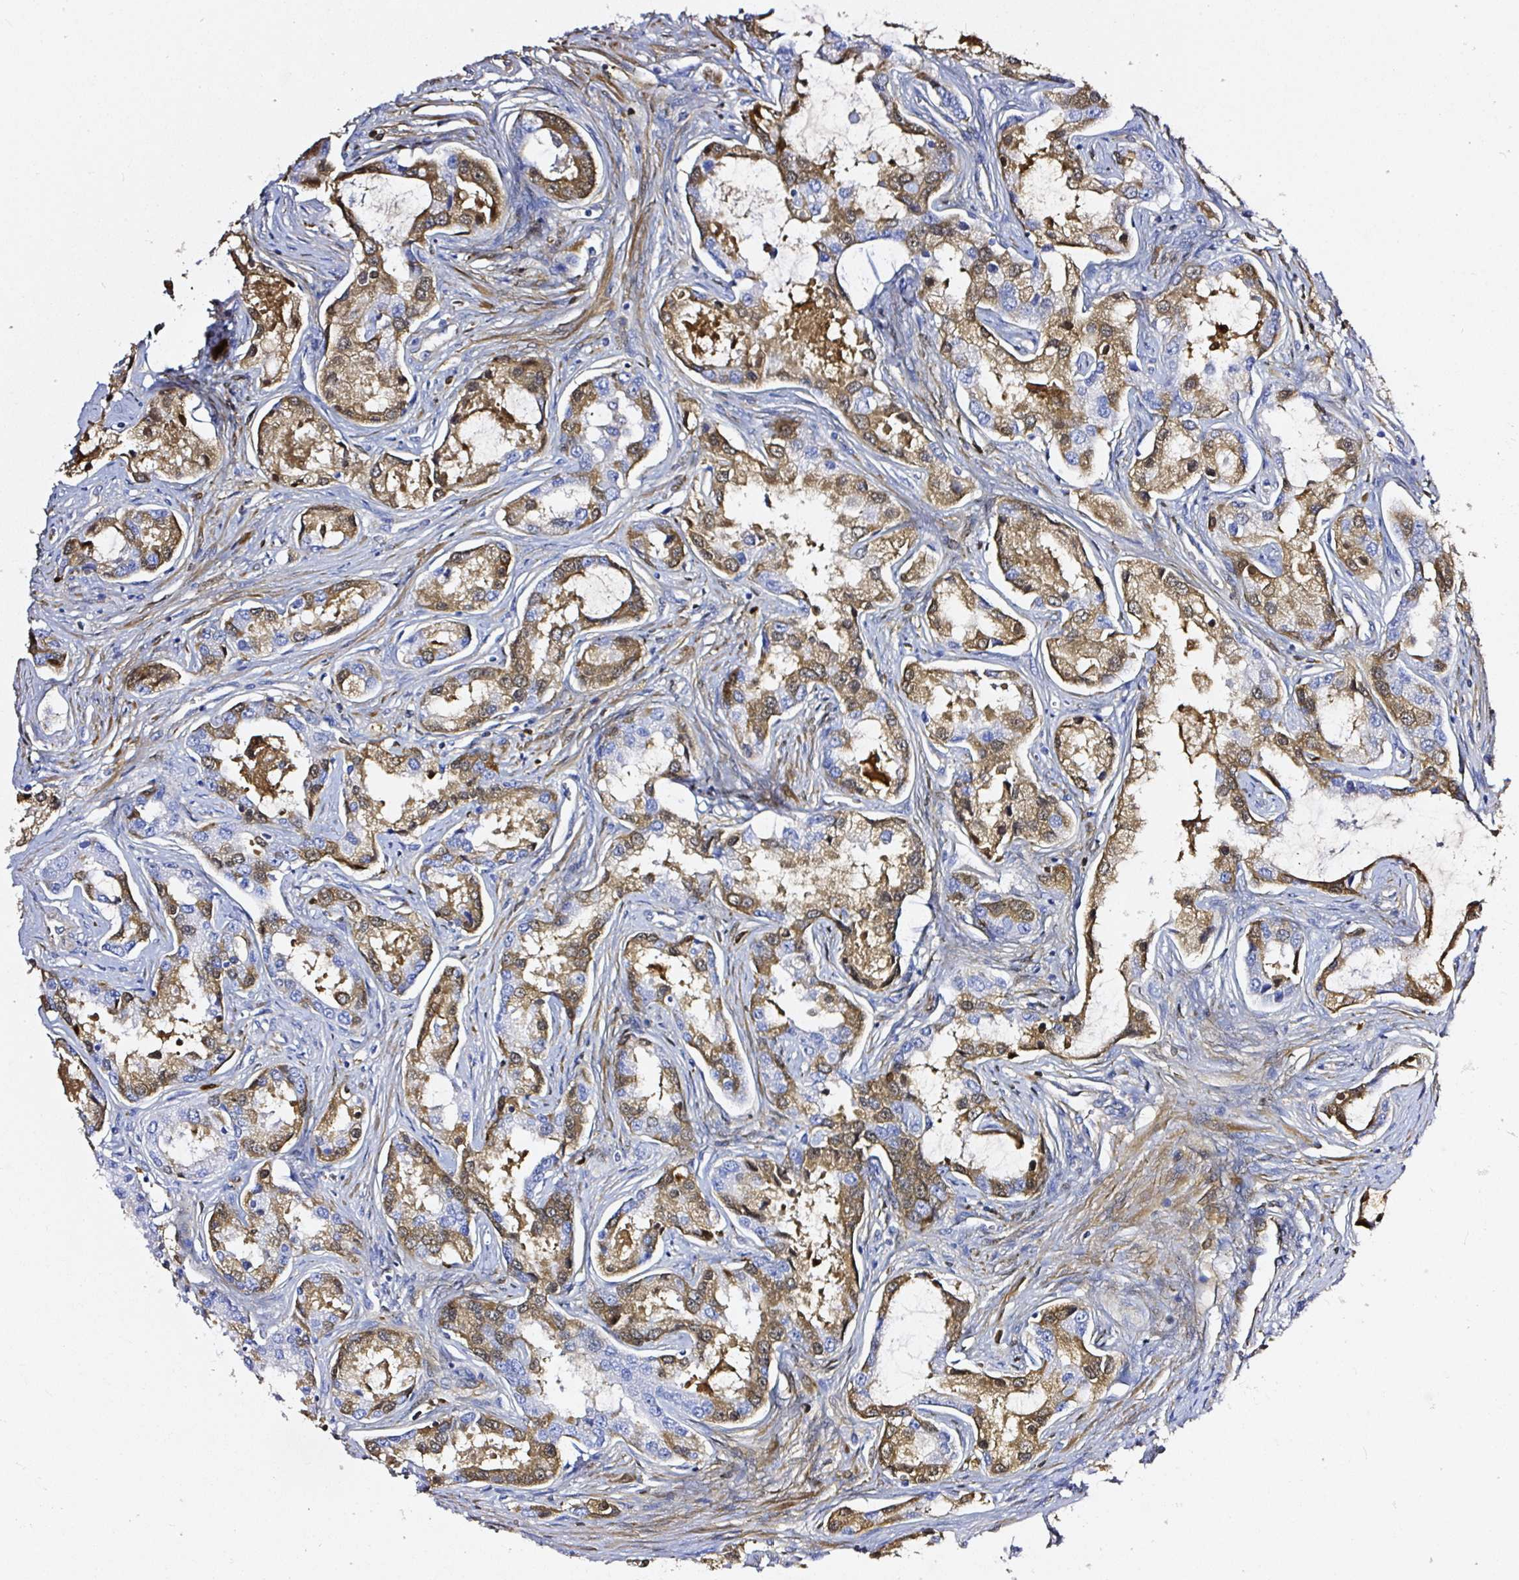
{"staining": {"intensity": "moderate", "quantity": "25%-75%", "location": "cytoplasmic/membranous"}, "tissue": "prostate cancer", "cell_type": "Tumor cells", "image_type": "cancer", "snomed": [{"axis": "morphology", "description": "Adenocarcinoma, Low grade"}, {"axis": "topography", "description": "Prostate"}], "caption": "Immunohistochemistry (DAB (3,3'-diaminobenzidine)) staining of low-grade adenocarcinoma (prostate) shows moderate cytoplasmic/membranous protein positivity in about 25%-75% of tumor cells. (Stains: DAB (3,3'-diaminobenzidine) in brown, nuclei in blue, Microscopy: brightfield microscopy at high magnification).", "gene": "CLEC3B", "patient": {"sex": "male", "age": 68}}